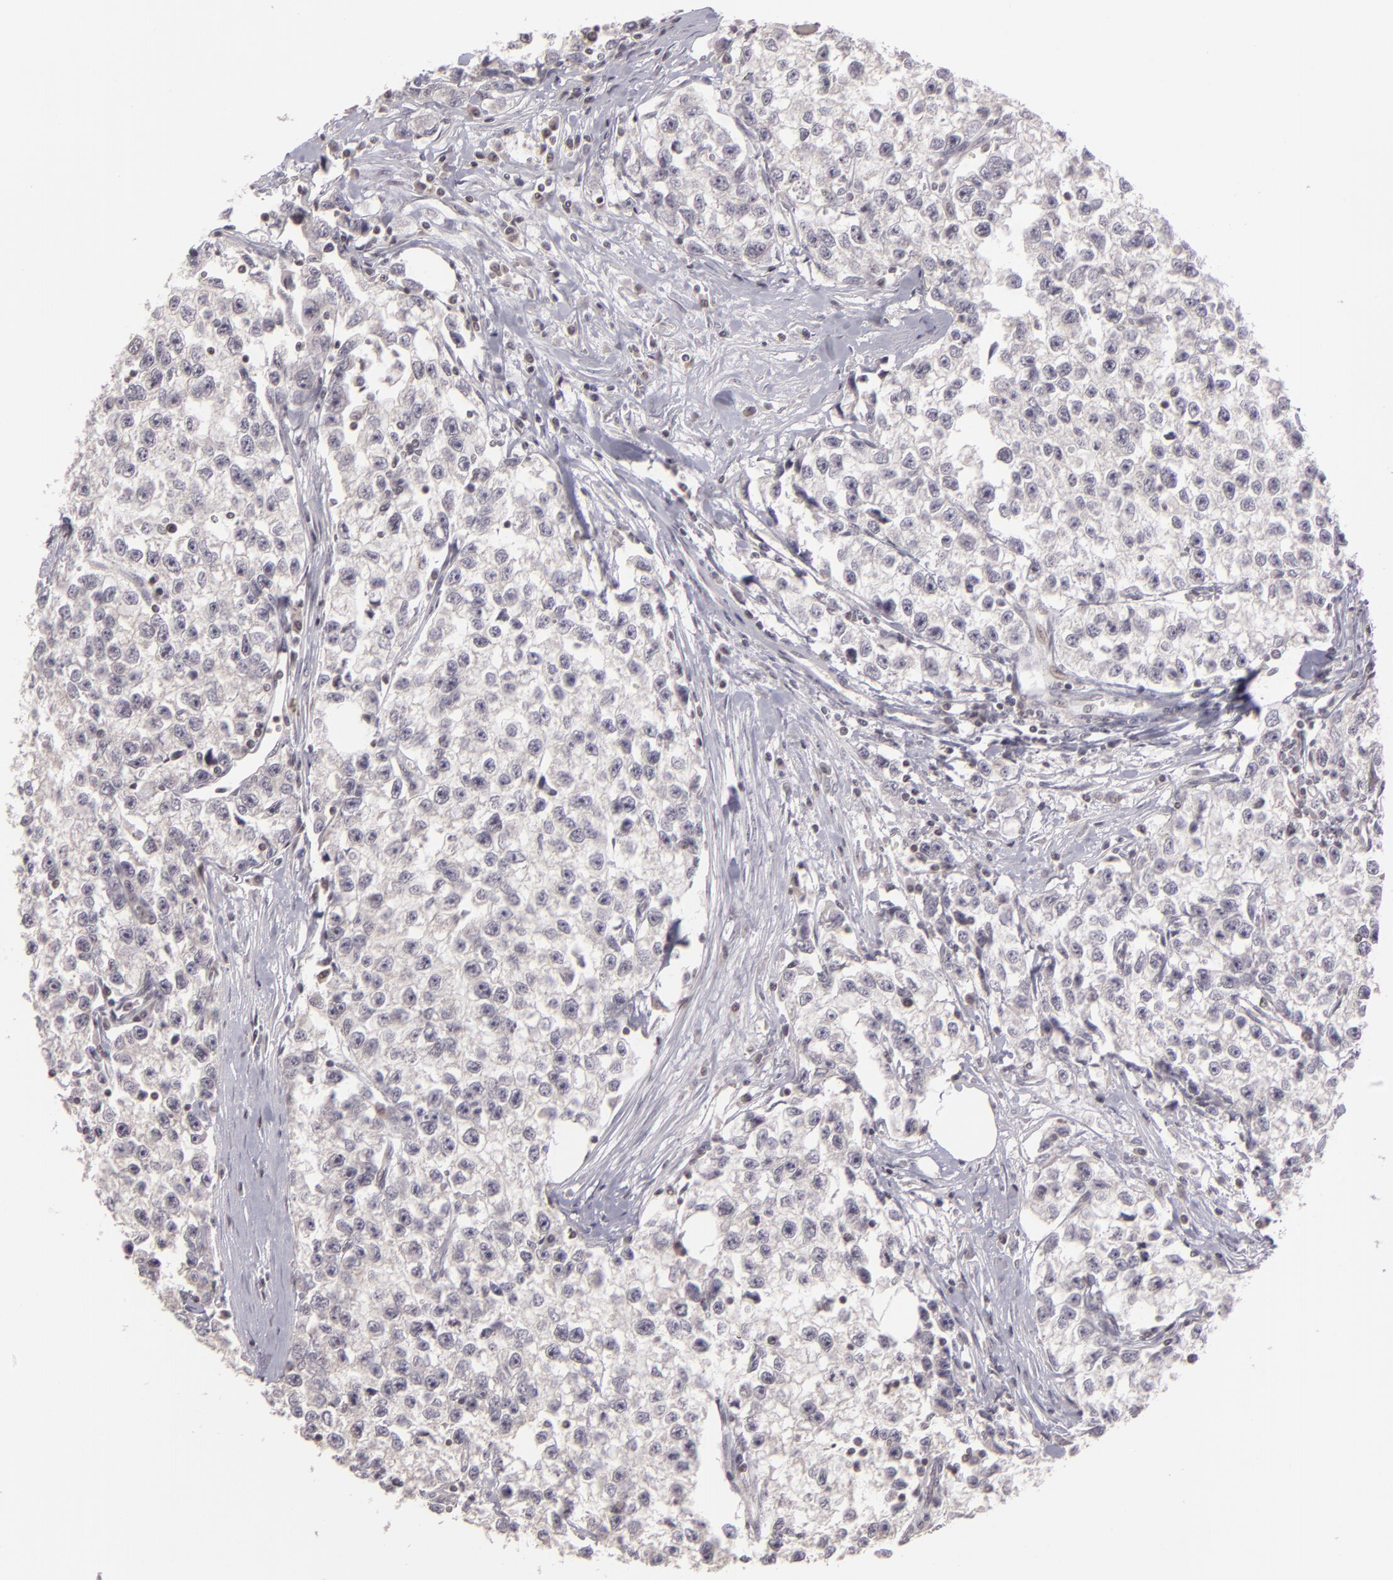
{"staining": {"intensity": "negative", "quantity": "none", "location": "none"}, "tissue": "testis cancer", "cell_type": "Tumor cells", "image_type": "cancer", "snomed": [{"axis": "morphology", "description": "Seminoma, NOS"}, {"axis": "morphology", "description": "Carcinoma, Embryonal, NOS"}, {"axis": "topography", "description": "Testis"}], "caption": "Human testis embryonal carcinoma stained for a protein using immunohistochemistry reveals no positivity in tumor cells.", "gene": "AKAP6", "patient": {"sex": "male", "age": 30}}